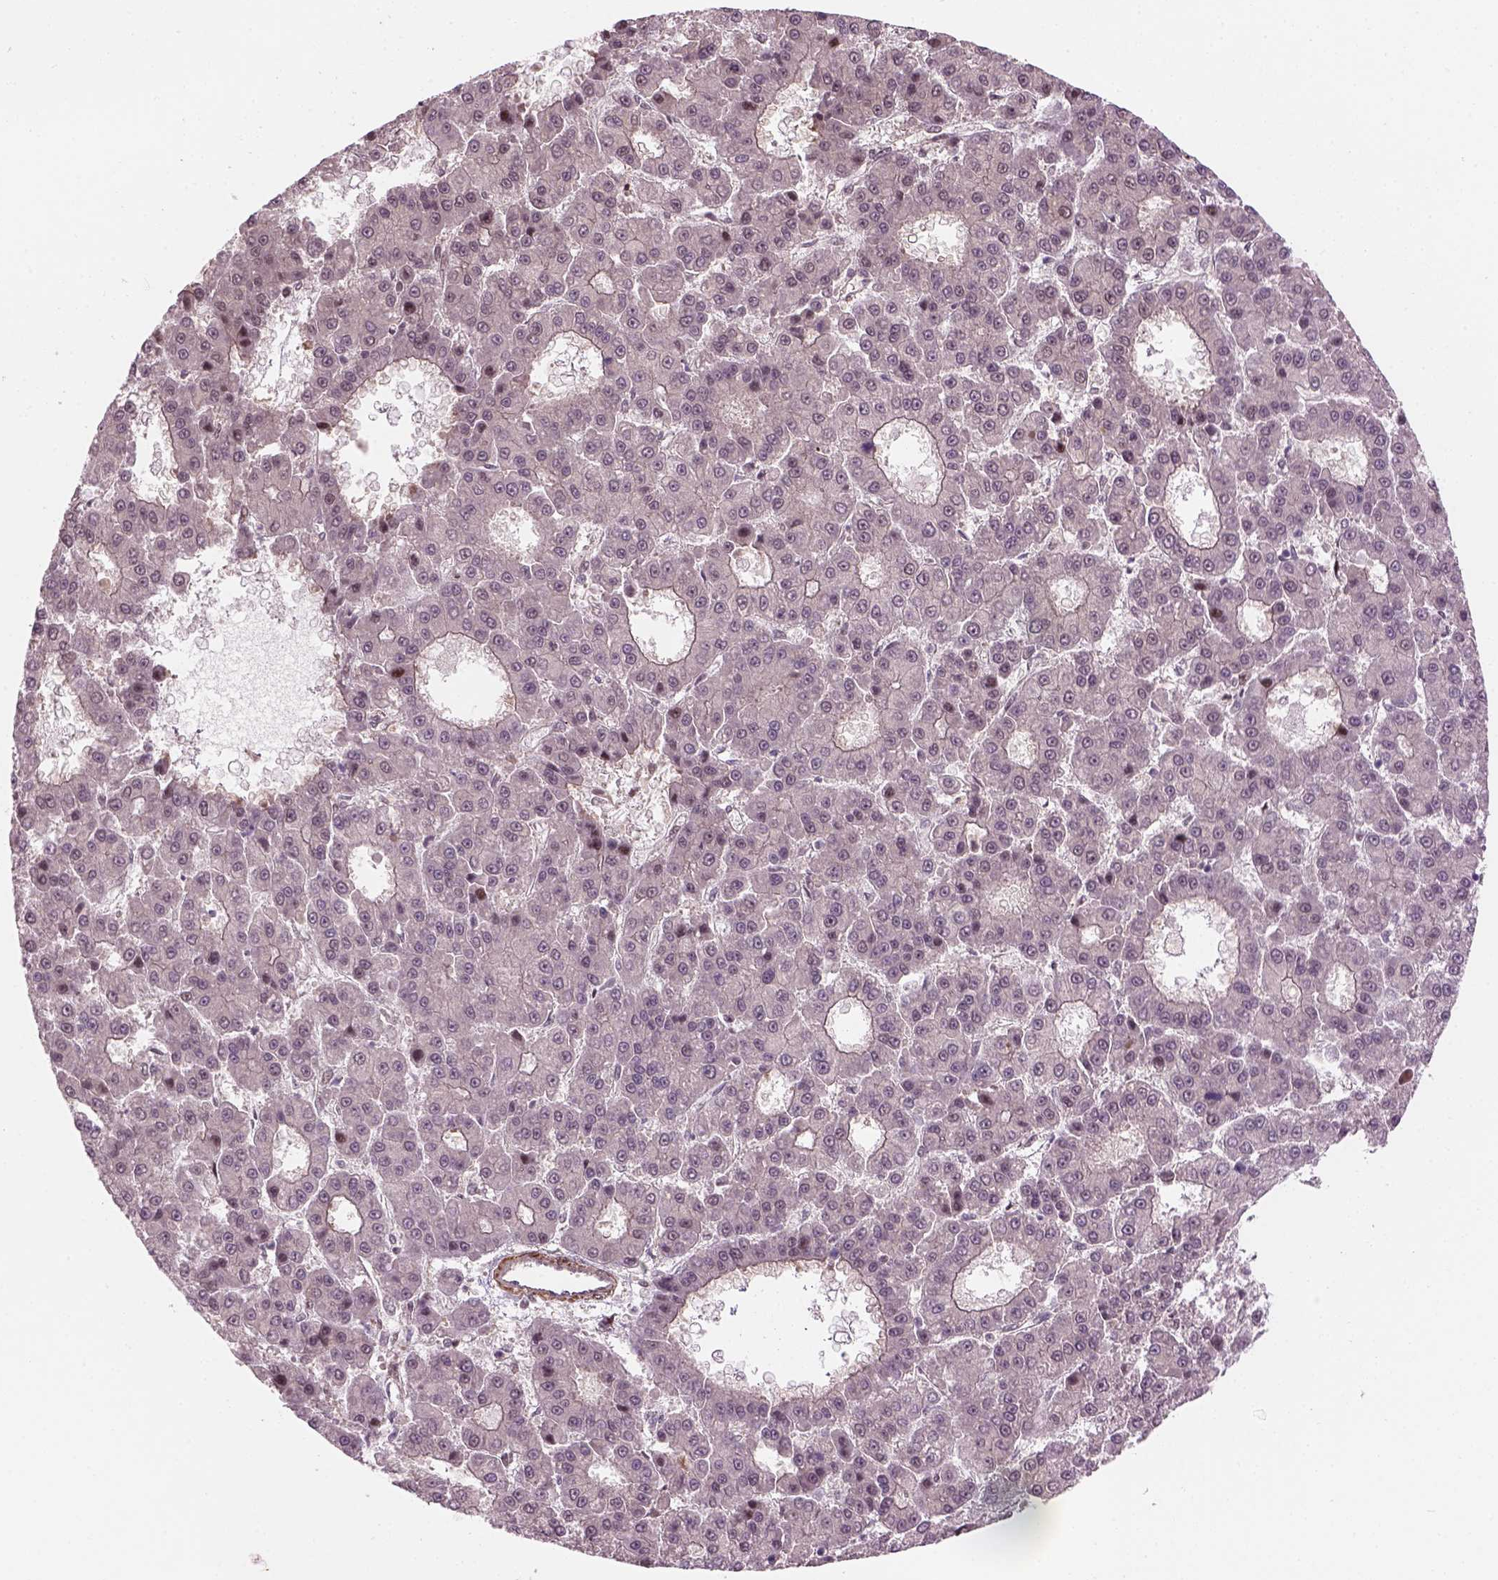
{"staining": {"intensity": "weak", "quantity": ">75%", "location": "cytoplasmic/membranous,nuclear"}, "tissue": "liver cancer", "cell_type": "Tumor cells", "image_type": "cancer", "snomed": [{"axis": "morphology", "description": "Carcinoma, Hepatocellular, NOS"}, {"axis": "topography", "description": "Liver"}], "caption": "This is a photomicrograph of IHC staining of hepatocellular carcinoma (liver), which shows weak staining in the cytoplasmic/membranous and nuclear of tumor cells.", "gene": "PSMD11", "patient": {"sex": "male", "age": 70}}